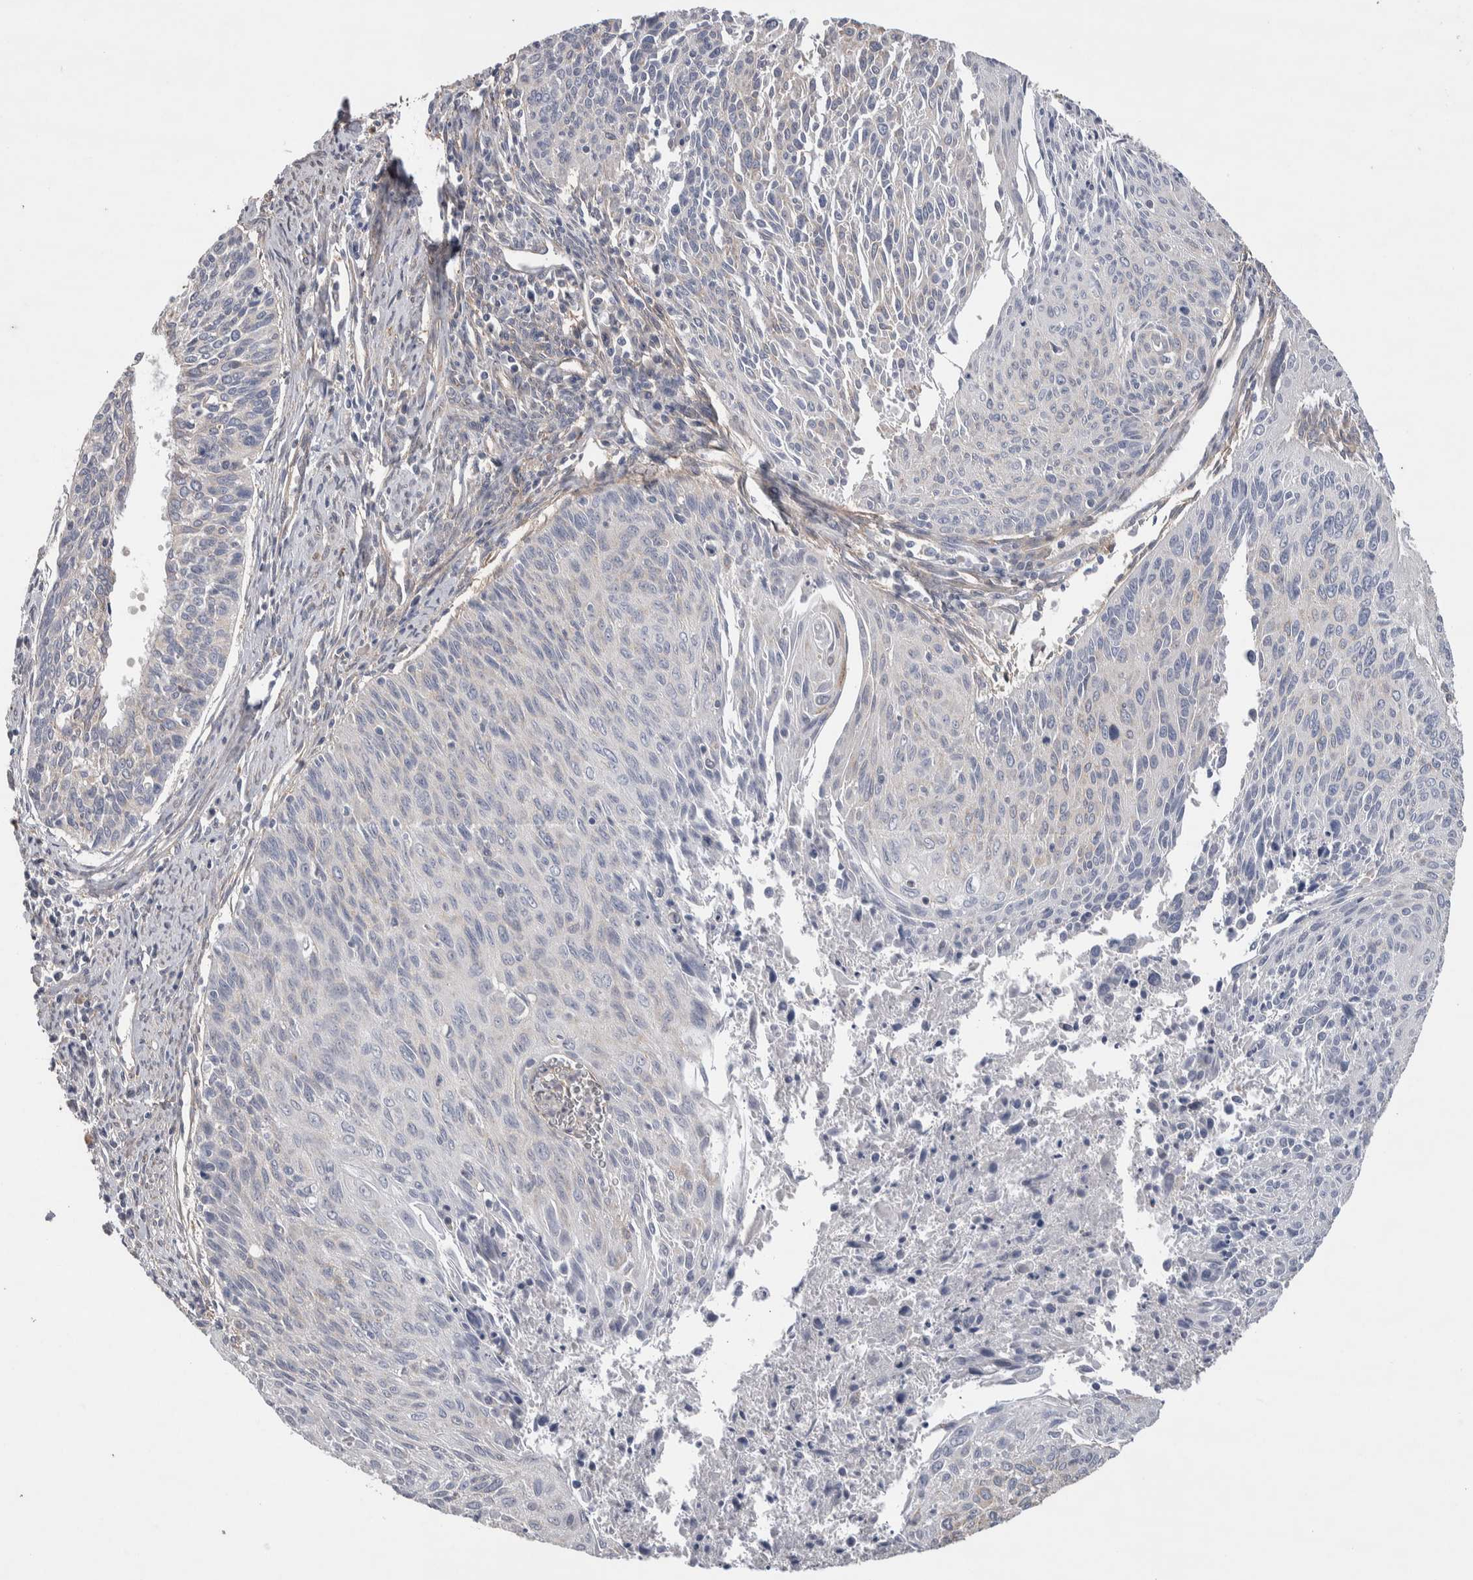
{"staining": {"intensity": "negative", "quantity": "none", "location": "none"}, "tissue": "cervical cancer", "cell_type": "Tumor cells", "image_type": "cancer", "snomed": [{"axis": "morphology", "description": "Squamous cell carcinoma, NOS"}, {"axis": "topography", "description": "Cervix"}], "caption": "Immunohistochemistry of human cervical cancer displays no staining in tumor cells. The staining is performed using DAB brown chromogen with nuclei counter-stained in using hematoxylin.", "gene": "GCNA", "patient": {"sex": "female", "age": 55}}